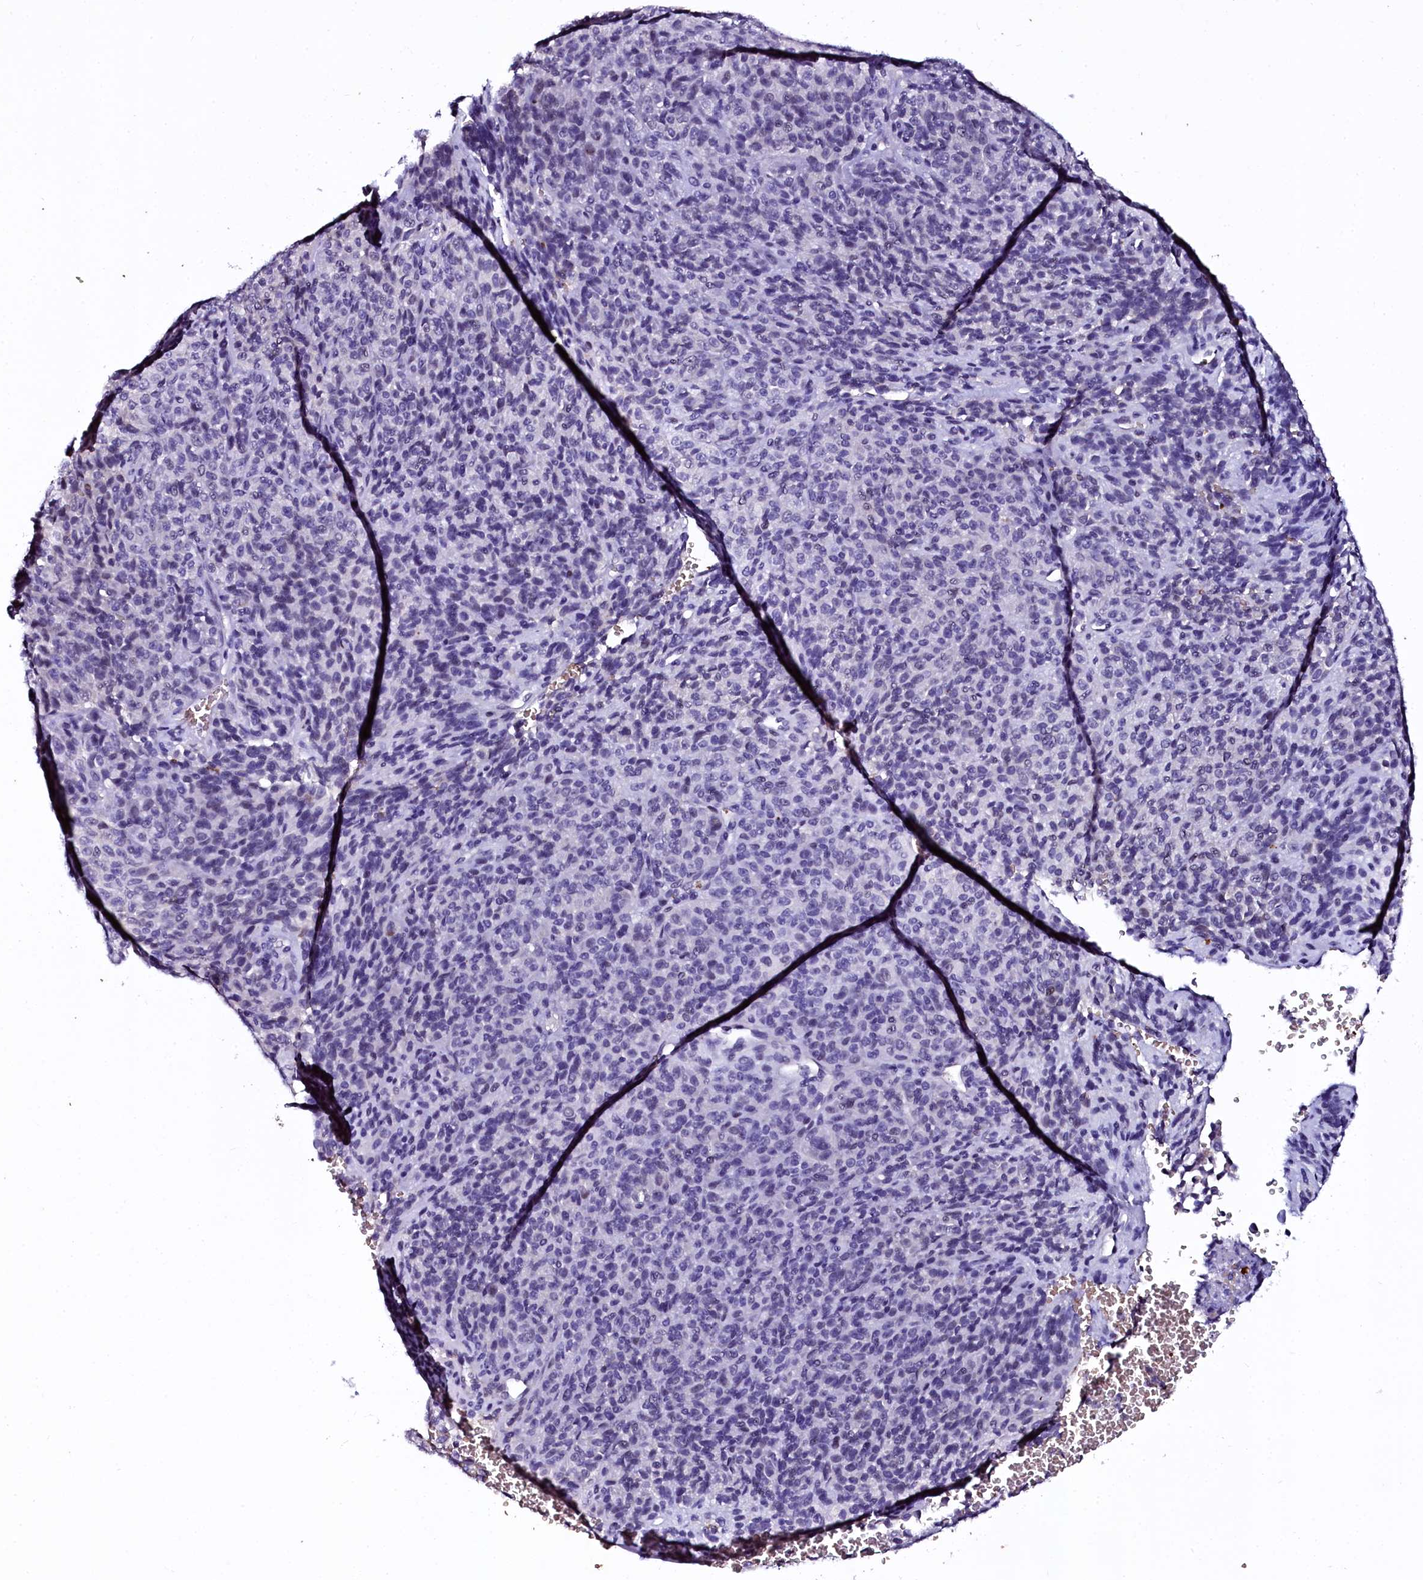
{"staining": {"intensity": "negative", "quantity": "none", "location": "none"}, "tissue": "melanoma", "cell_type": "Tumor cells", "image_type": "cancer", "snomed": [{"axis": "morphology", "description": "Malignant melanoma, Metastatic site"}, {"axis": "topography", "description": "Brain"}], "caption": "IHC image of neoplastic tissue: malignant melanoma (metastatic site) stained with DAB (3,3'-diaminobenzidine) exhibits no significant protein expression in tumor cells.", "gene": "CTDSPL2", "patient": {"sex": "female", "age": 56}}